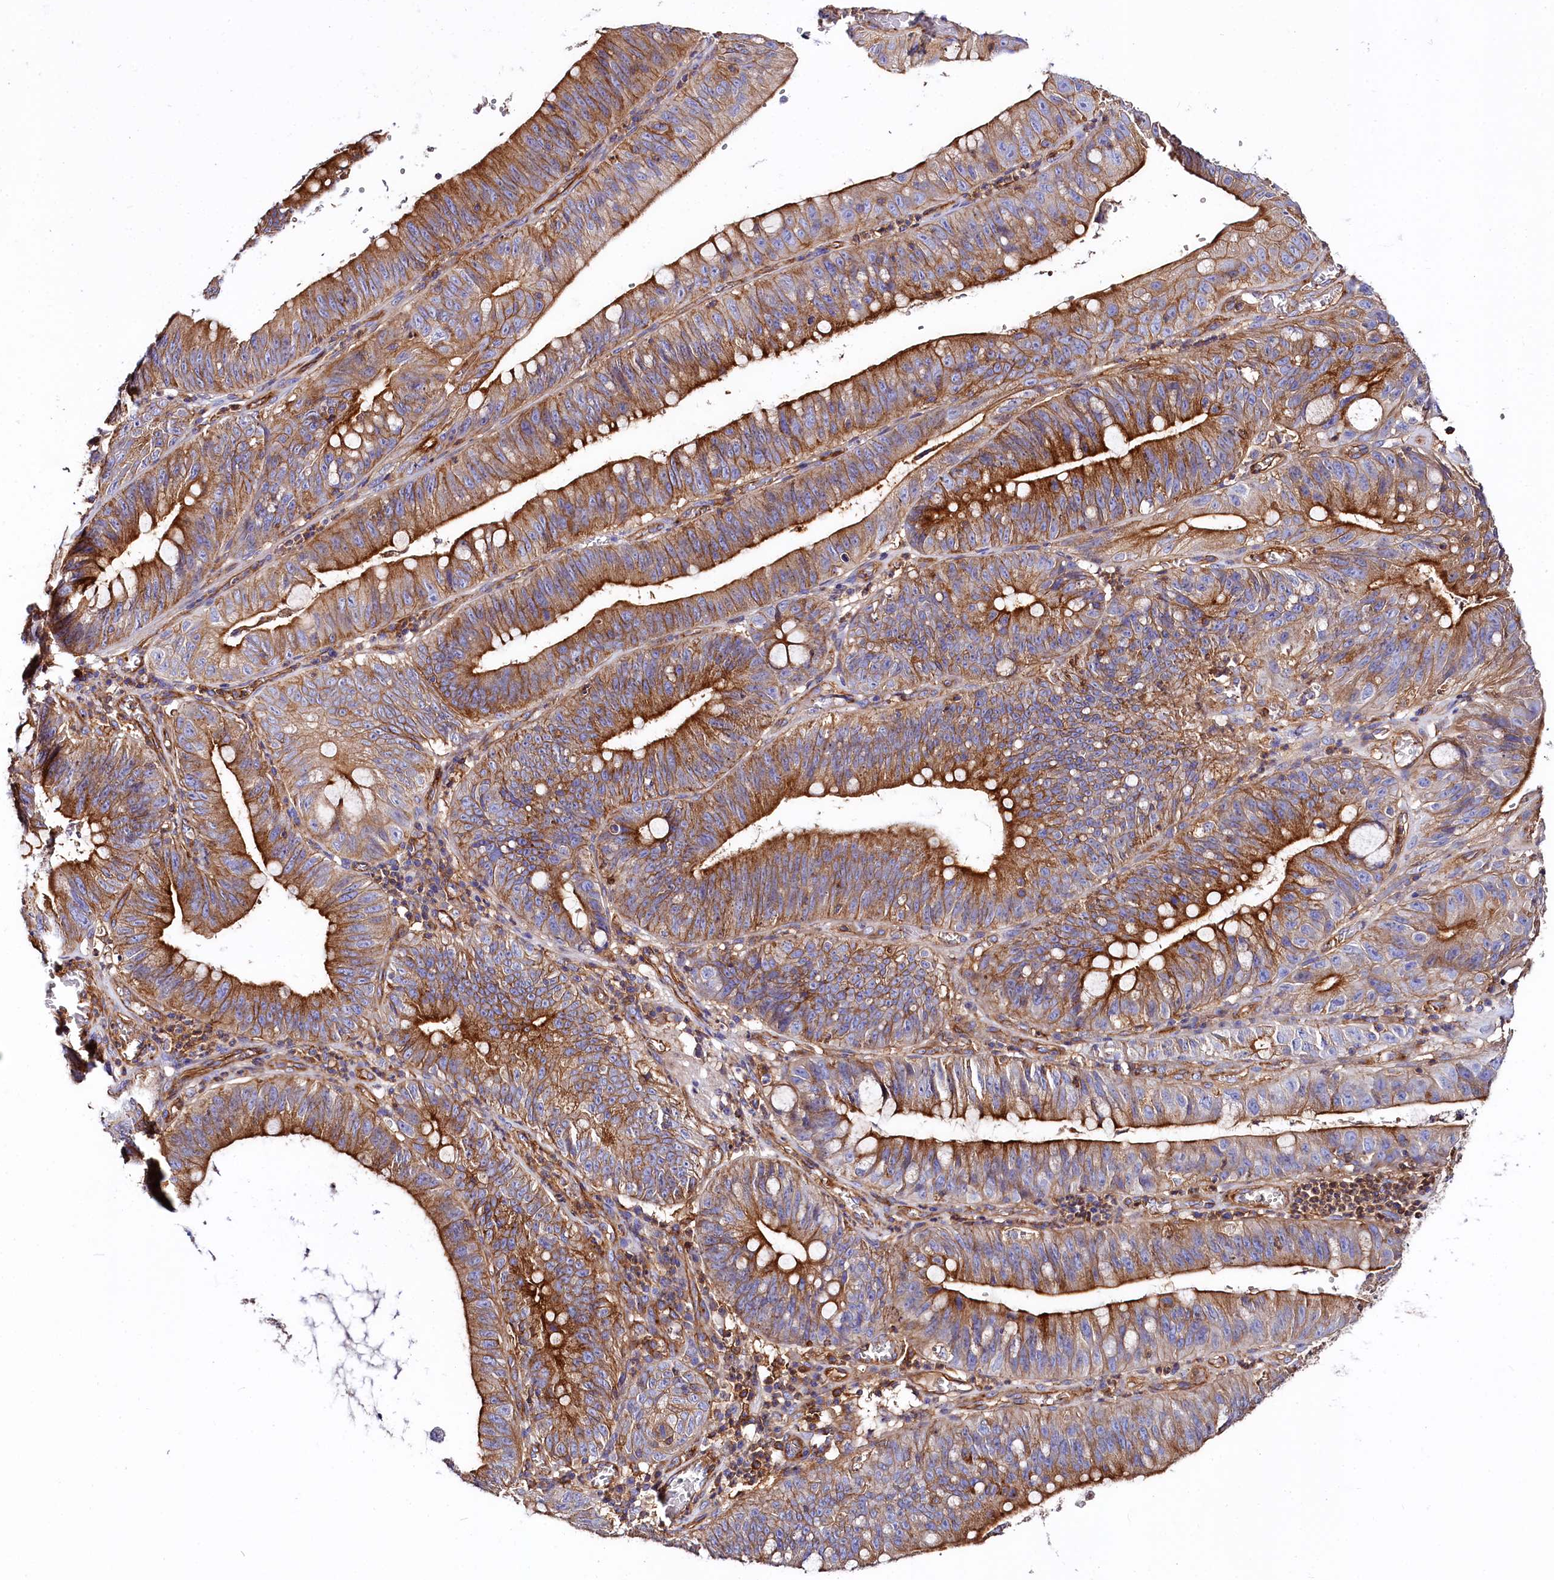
{"staining": {"intensity": "strong", "quantity": ">75%", "location": "cytoplasmic/membranous"}, "tissue": "stomach cancer", "cell_type": "Tumor cells", "image_type": "cancer", "snomed": [{"axis": "morphology", "description": "Adenocarcinoma, NOS"}, {"axis": "topography", "description": "Stomach"}], "caption": "Protein expression analysis of human stomach cancer (adenocarcinoma) reveals strong cytoplasmic/membranous positivity in approximately >75% of tumor cells. Using DAB (brown) and hematoxylin (blue) stains, captured at high magnification using brightfield microscopy.", "gene": "ANO6", "patient": {"sex": "male", "age": 59}}